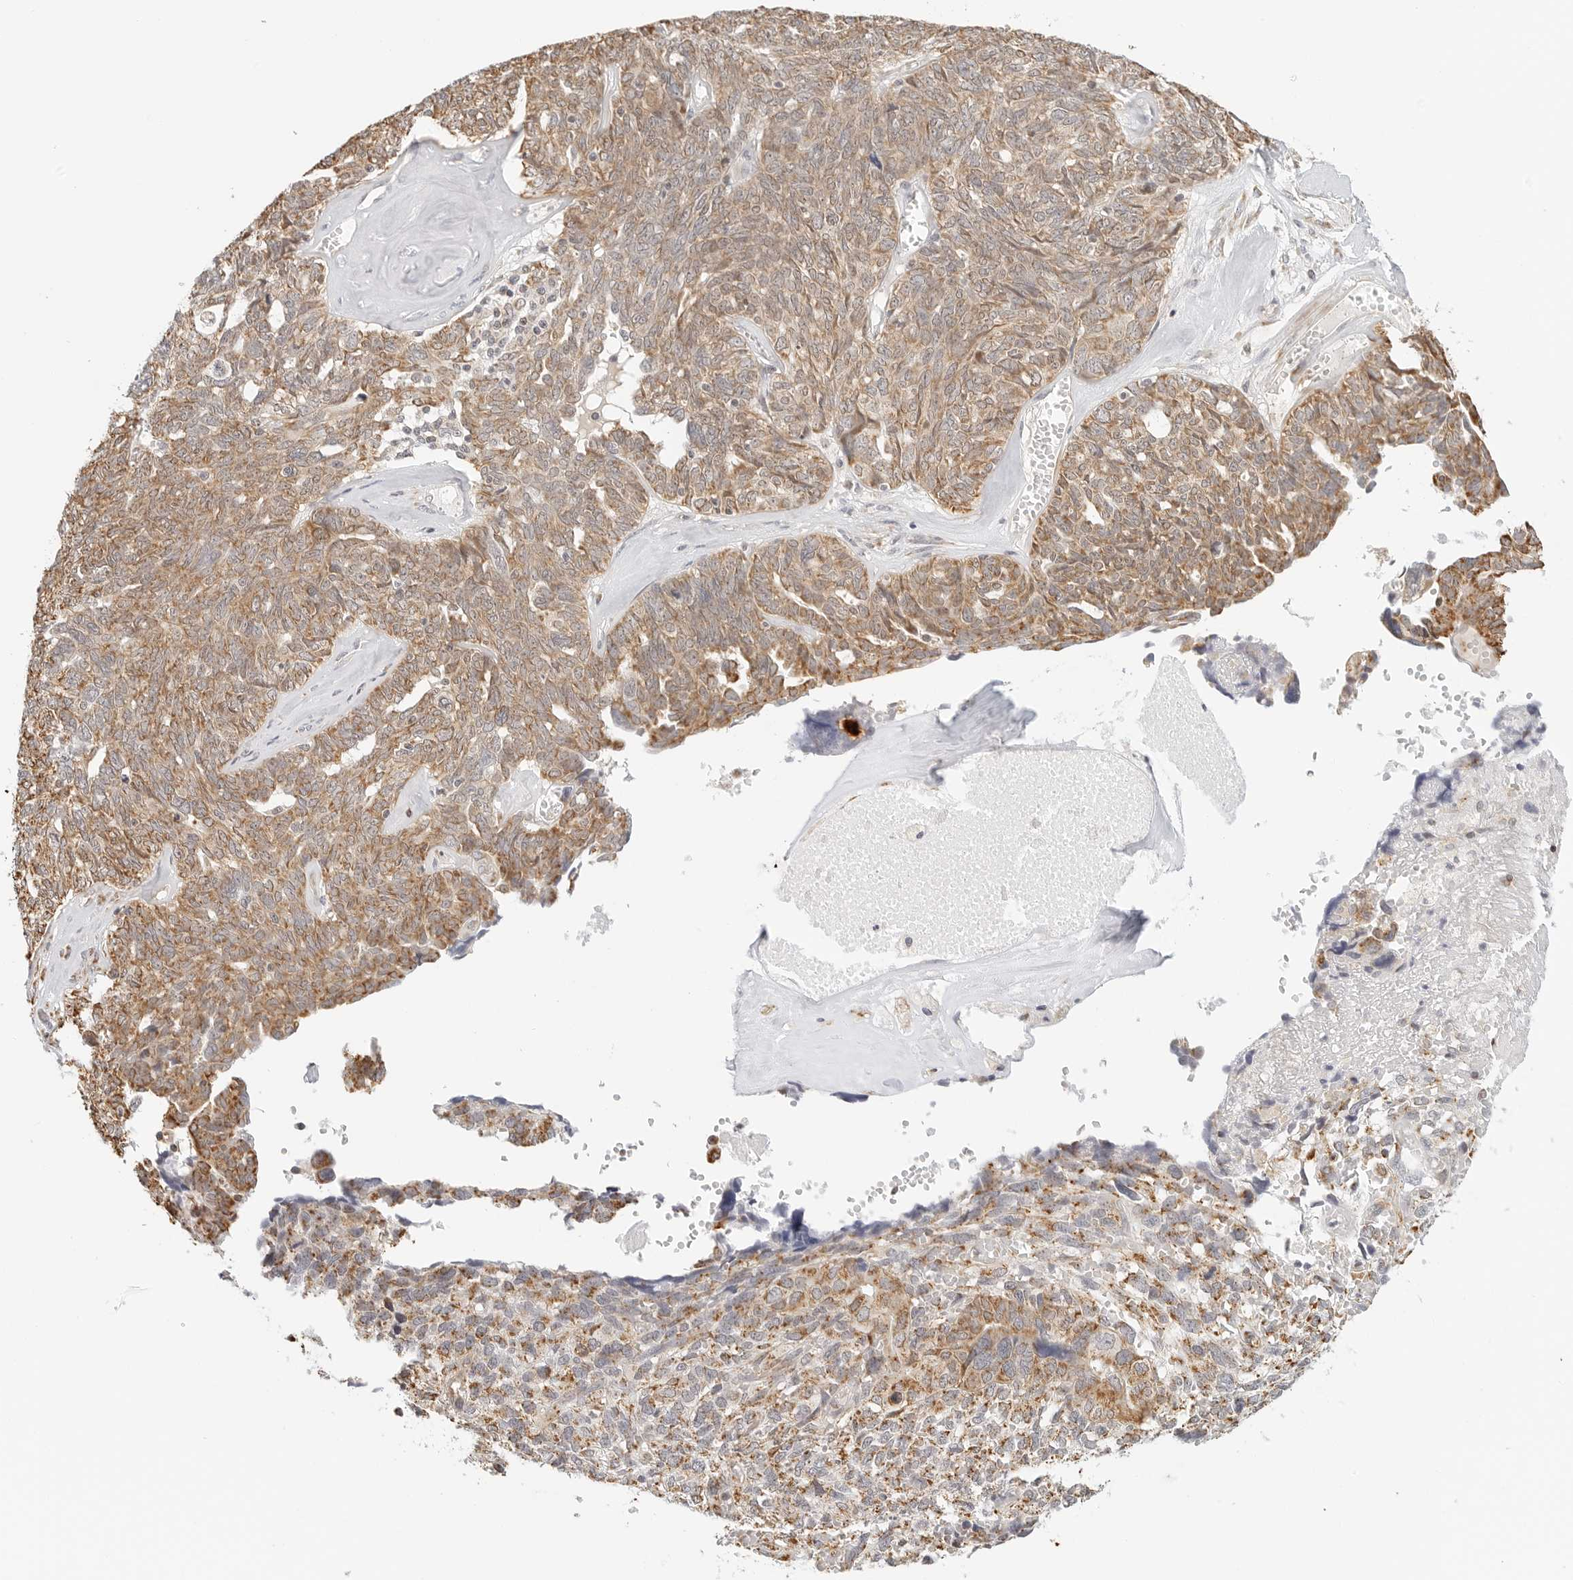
{"staining": {"intensity": "moderate", "quantity": ">75%", "location": "cytoplasmic/membranous"}, "tissue": "ovarian cancer", "cell_type": "Tumor cells", "image_type": "cancer", "snomed": [{"axis": "morphology", "description": "Cystadenocarcinoma, serous, NOS"}, {"axis": "topography", "description": "Ovary"}], "caption": "Immunohistochemical staining of serous cystadenocarcinoma (ovarian) displays medium levels of moderate cytoplasmic/membranous expression in approximately >75% of tumor cells. (DAB (3,3'-diaminobenzidine) IHC, brown staining for protein, blue staining for nuclei).", "gene": "ATL1", "patient": {"sex": "female", "age": 79}}